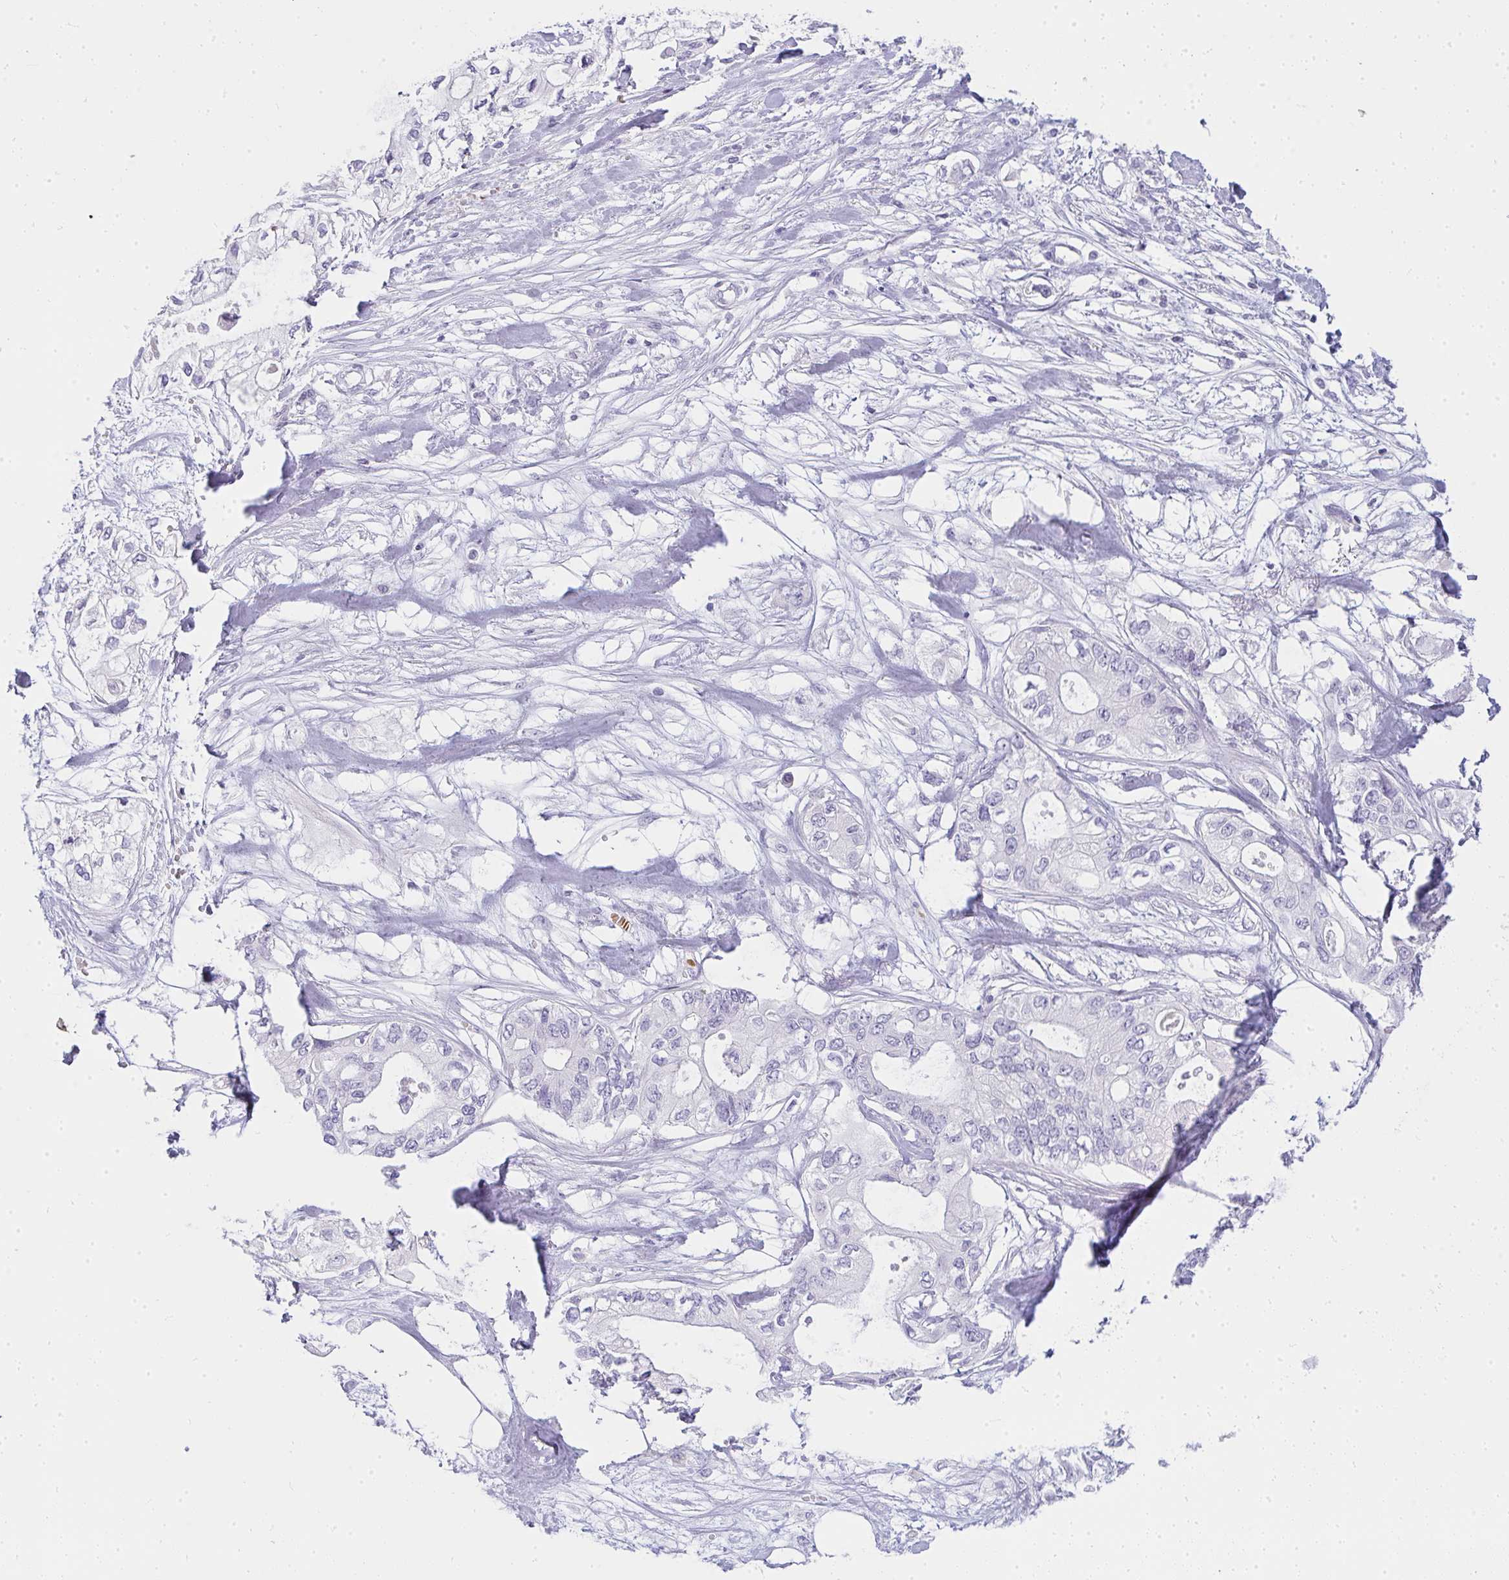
{"staining": {"intensity": "negative", "quantity": "none", "location": "none"}, "tissue": "pancreatic cancer", "cell_type": "Tumor cells", "image_type": "cancer", "snomed": [{"axis": "morphology", "description": "Adenocarcinoma, NOS"}, {"axis": "topography", "description": "Pancreas"}], "caption": "A high-resolution image shows immunohistochemistry staining of pancreatic adenocarcinoma, which displays no significant staining in tumor cells.", "gene": "ZNF182", "patient": {"sex": "female", "age": 63}}